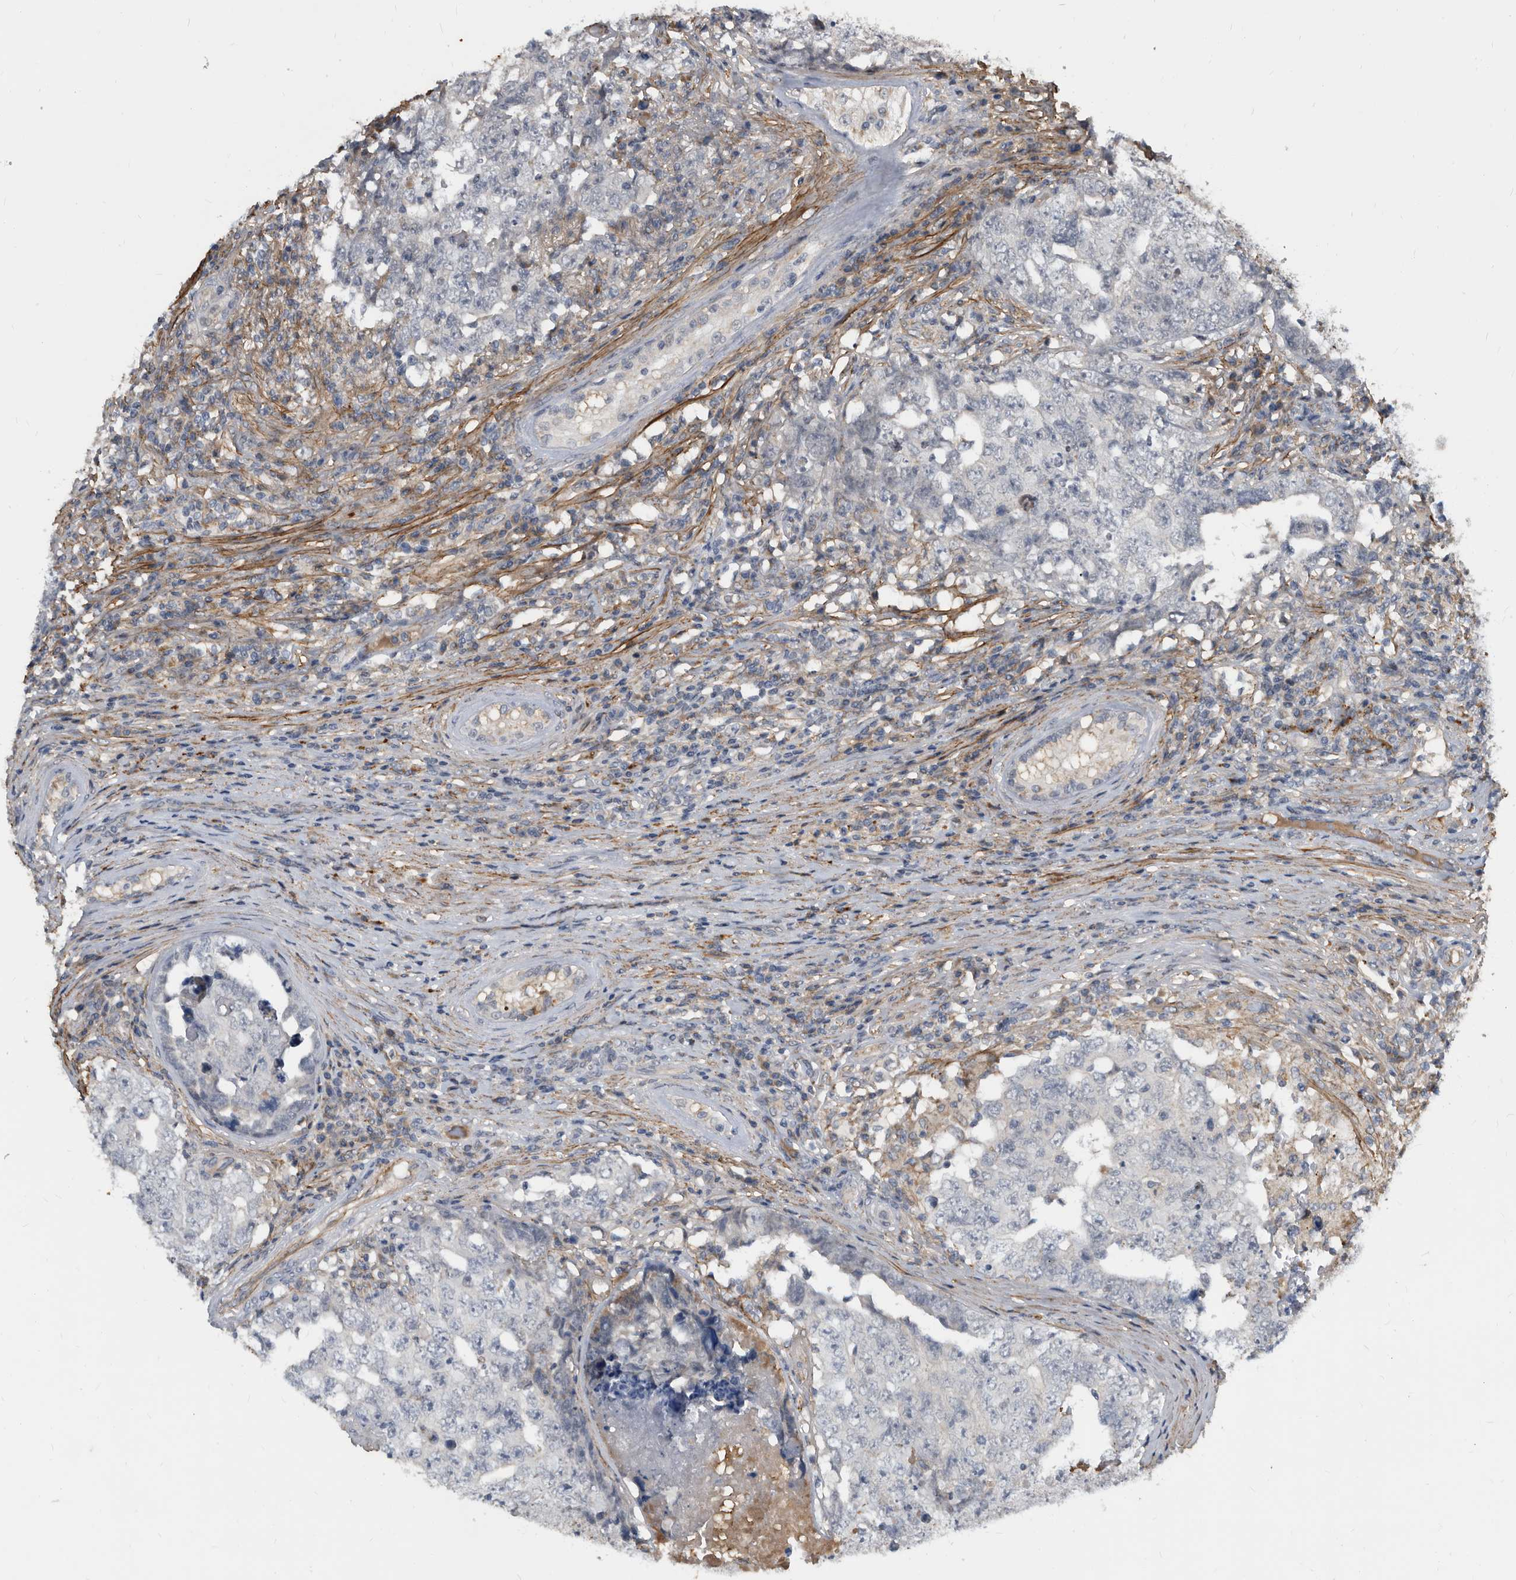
{"staining": {"intensity": "negative", "quantity": "none", "location": "none"}, "tissue": "testis cancer", "cell_type": "Tumor cells", "image_type": "cancer", "snomed": [{"axis": "morphology", "description": "Carcinoma, Embryonal, NOS"}, {"axis": "topography", "description": "Testis"}], "caption": "Immunohistochemistry (IHC) micrograph of human testis cancer stained for a protein (brown), which shows no staining in tumor cells.", "gene": "PI15", "patient": {"sex": "male", "age": 26}}